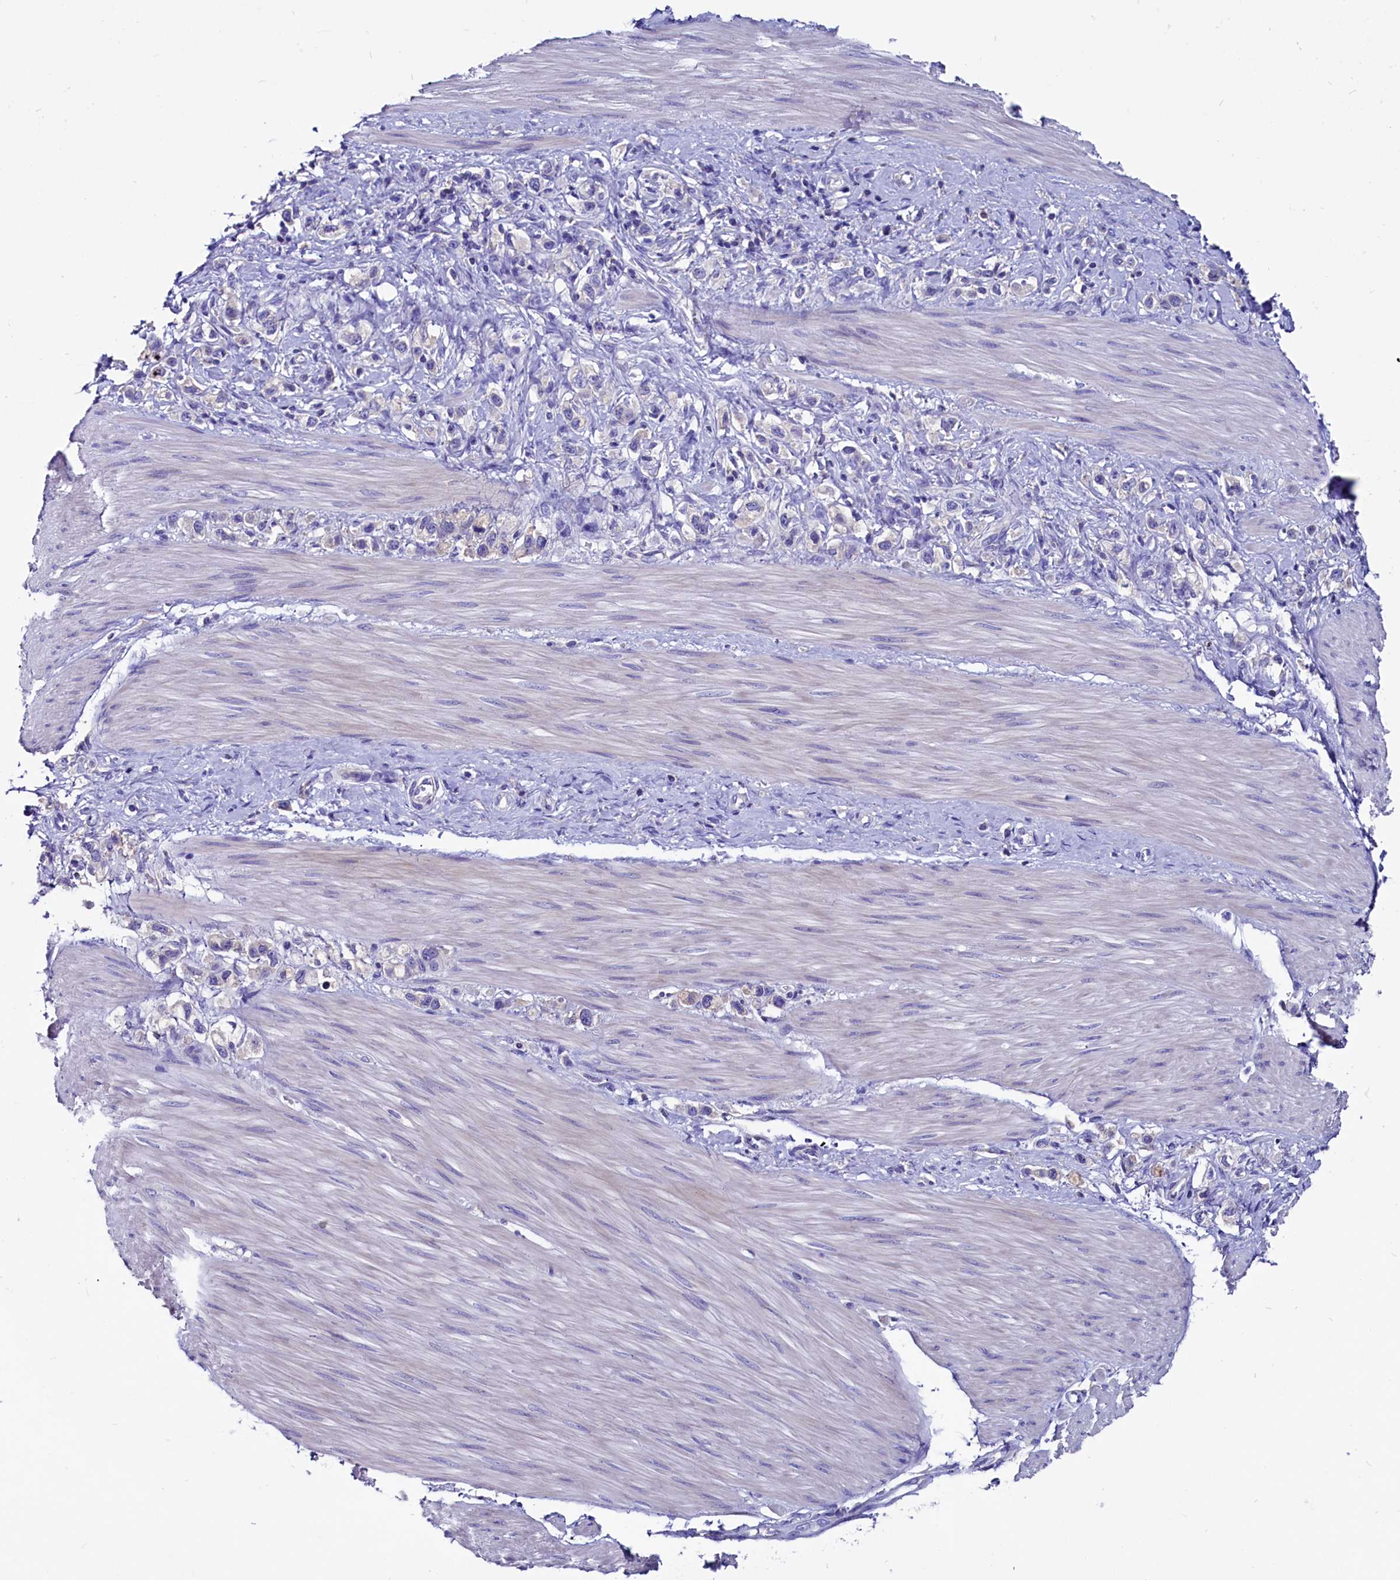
{"staining": {"intensity": "negative", "quantity": "none", "location": "none"}, "tissue": "stomach cancer", "cell_type": "Tumor cells", "image_type": "cancer", "snomed": [{"axis": "morphology", "description": "Adenocarcinoma, NOS"}, {"axis": "topography", "description": "Stomach"}], "caption": "DAB (3,3'-diaminobenzidine) immunohistochemical staining of stomach cancer displays no significant positivity in tumor cells. The staining was performed using DAB (3,3'-diaminobenzidine) to visualize the protein expression in brown, while the nuclei were stained in blue with hematoxylin (Magnification: 20x).", "gene": "CCBE1", "patient": {"sex": "female", "age": 65}}